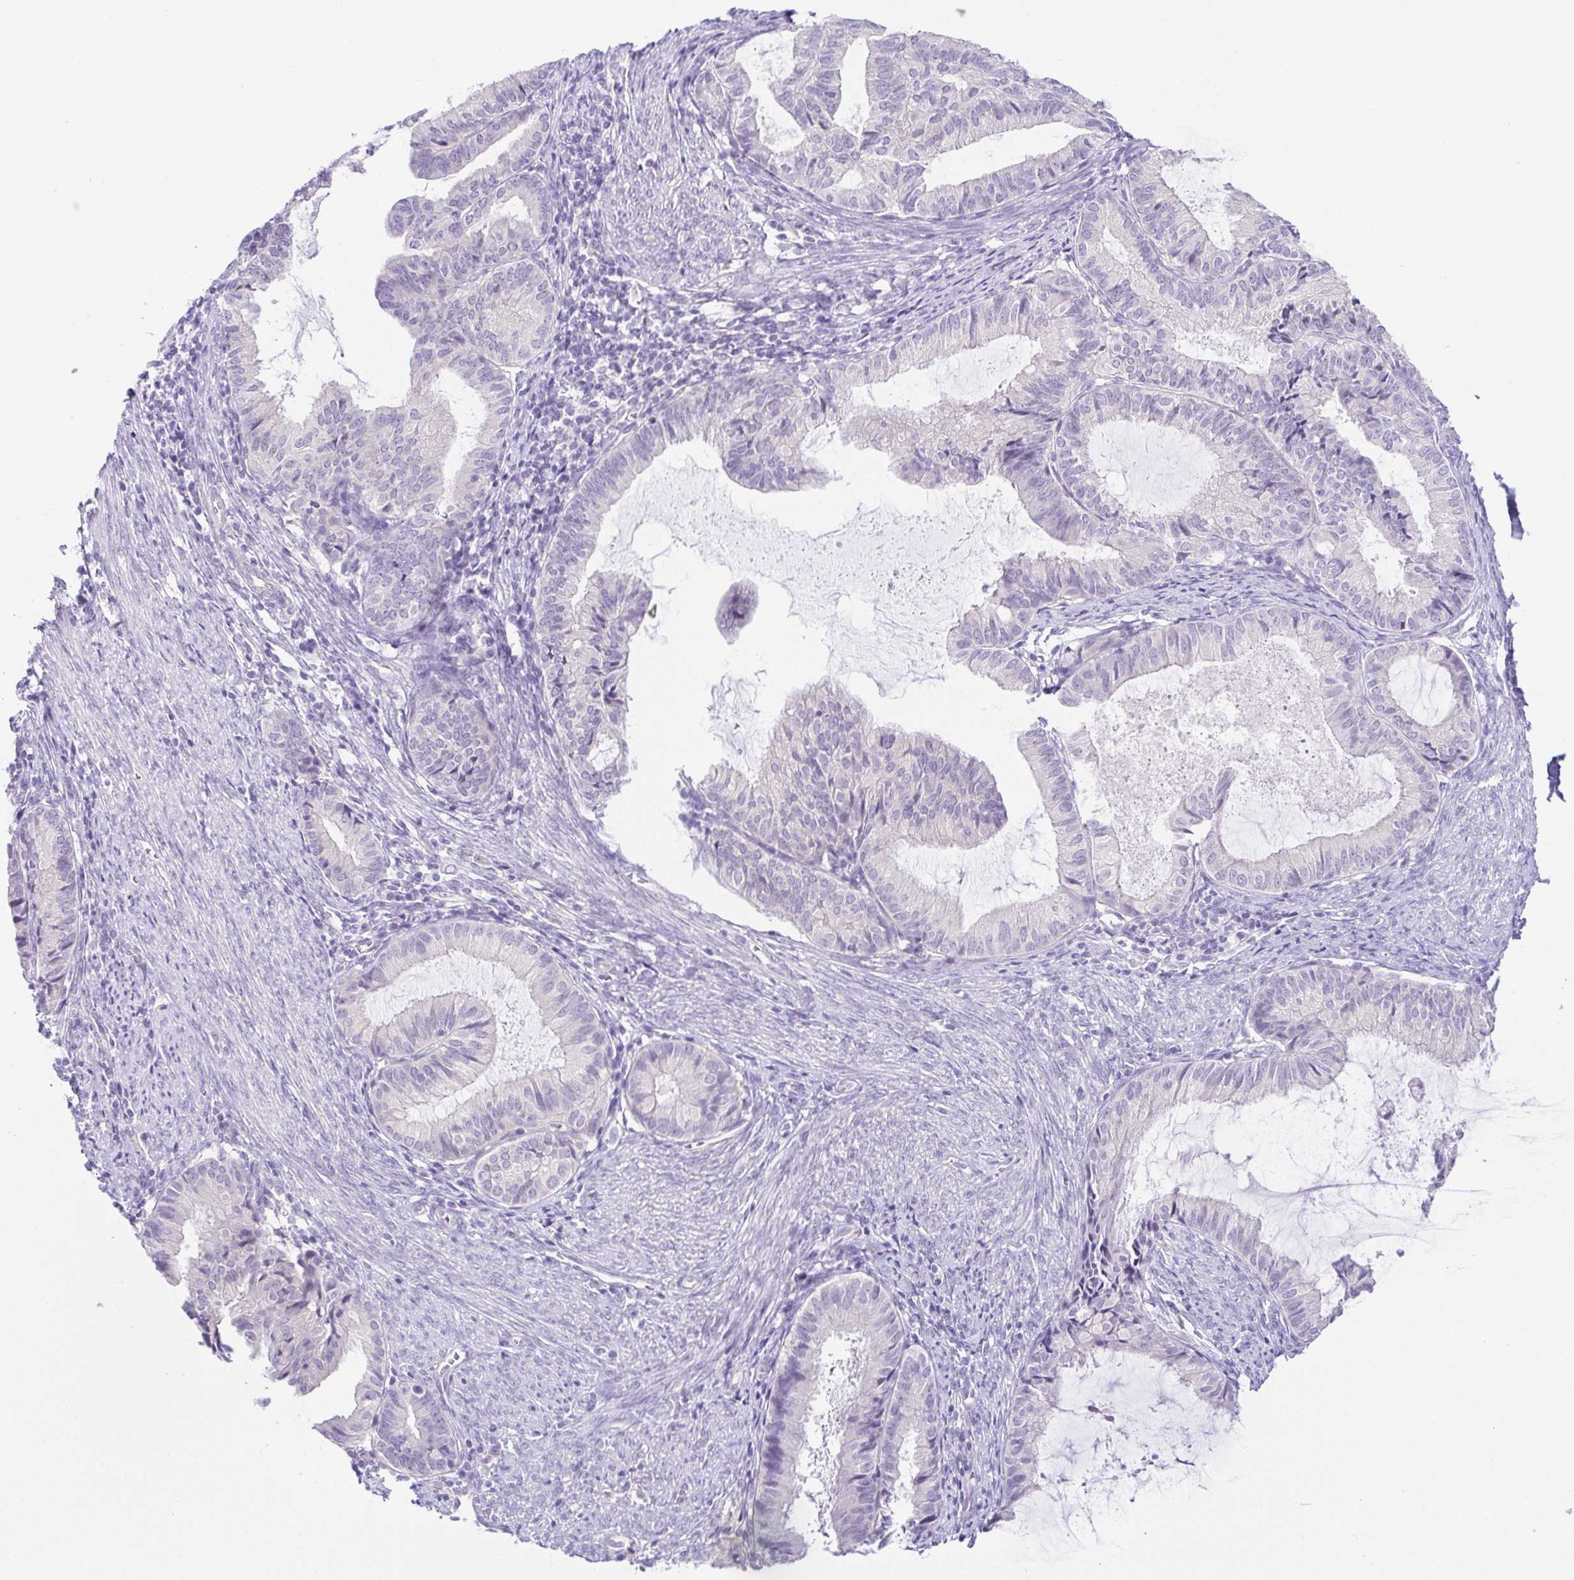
{"staining": {"intensity": "negative", "quantity": "none", "location": "none"}, "tissue": "endometrial cancer", "cell_type": "Tumor cells", "image_type": "cancer", "snomed": [{"axis": "morphology", "description": "Adenocarcinoma, NOS"}, {"axis": "topography", "description": "Endometrium"}], "caption": "High magnification brightfield microscopy of endometrial cancer stained with DAB (brown) and counterstained with hematoxylin (blue): tumor cells show no significant staining. Brightfield microscopy of immunohistochemistry stained with DAB (3,3'-diaminobenzidine) (brown) and hematoxylin (blue), captured at high magnification.", "gene": "KRTDAP", "patient": {"sex": "female", "age": 86}}